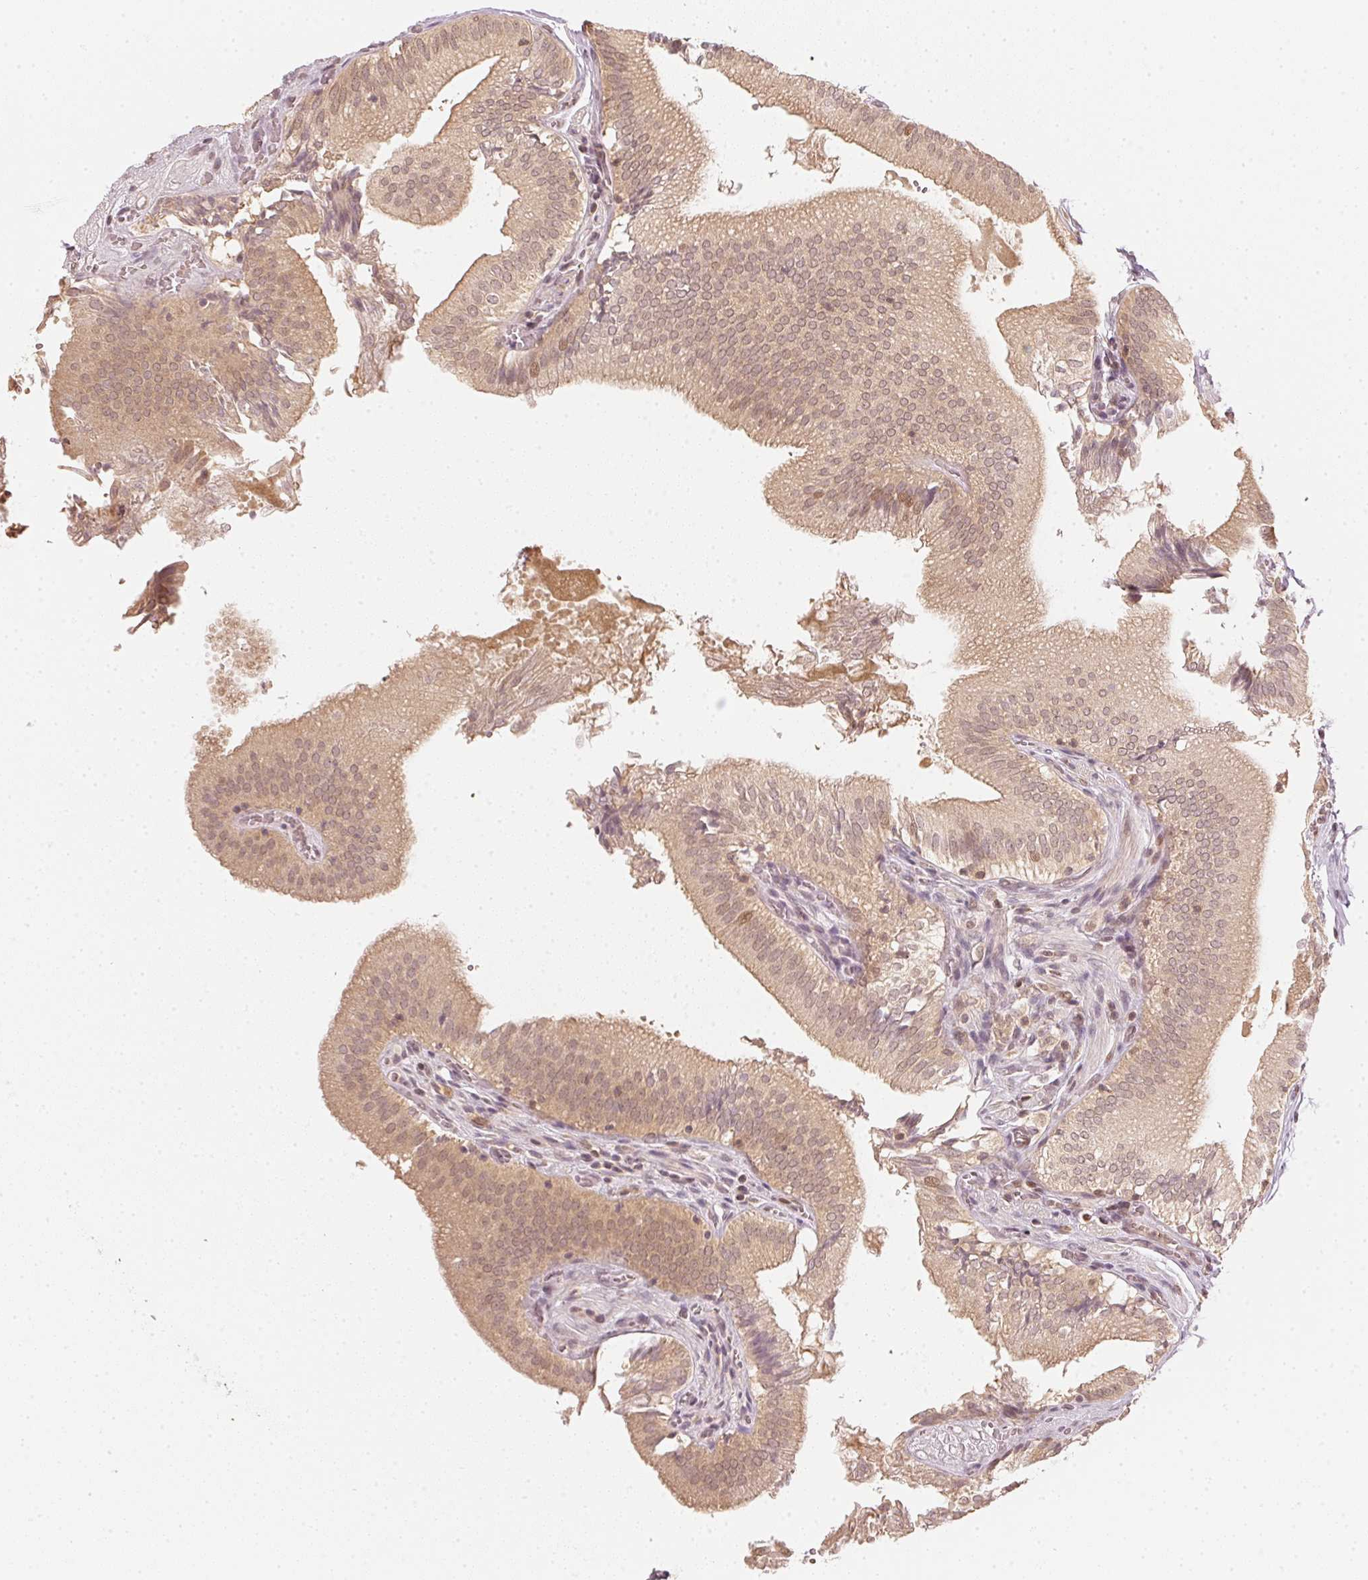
{"staining": {"intensity": "moderate", "quantity": ">75%", "location": "cytoplasmic/membranous,nuclear"}, "tissue": "gallbladder", "cell_type": "Glandular cells", "image_type": "normal", "snomed": [{"axis": "morphology", "description": "Normal tissue, NOS"}, {"axis": "topography", "description": "Gallbladder"}, {"axis": "topography", "description": "Peripheral nerve tissue"}], "caption": "The histopathology image demonstrates staining of normal gallbladder, revealing moderate cytoplasmic/membranous,nuclear protein positivity (brown color) within glandular cells.", "gene": "UBE2L3", "patient": {"sex": "male", "age": 17}}